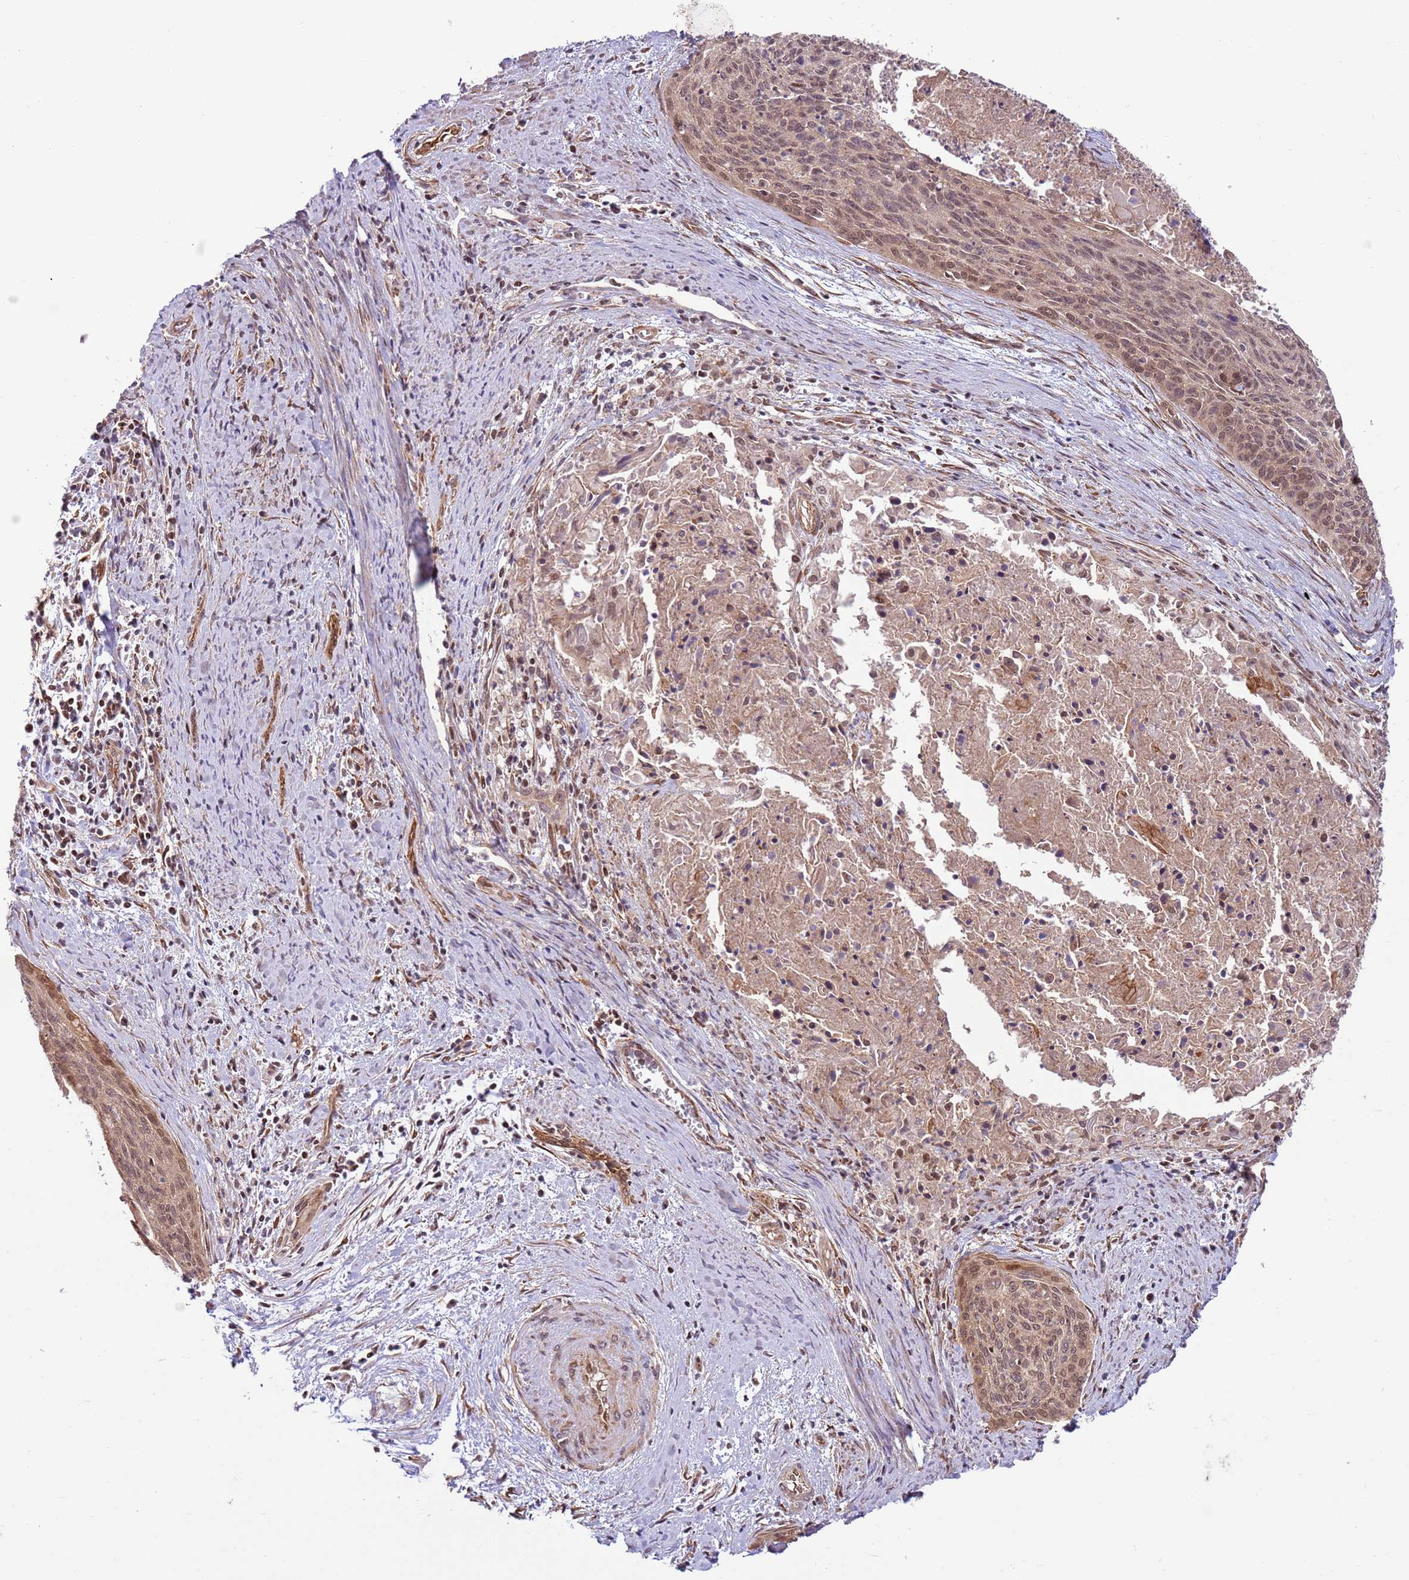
{"staining": {"intensity": "weak", "quantity": ">75%", "location": "cytoplasmic/membranous,nuclear"}, "tissue": "cervical cancer", "cell_type": "Tumor cells", "image_type": "cancer", "snomed": [{"axis": "morphology", "description": "Squamous cell carcinoma, NOS"}, {"axis": "topography", "description": "Cervix"}], "caption": "A brown stain labels weak cytoplasmic/membranous and nuclear staining of a protein in cervical squamous cell carcinoma tumor cells.", "gene": "DCAF4", "patient": {"sex": "female", "age": 55}}